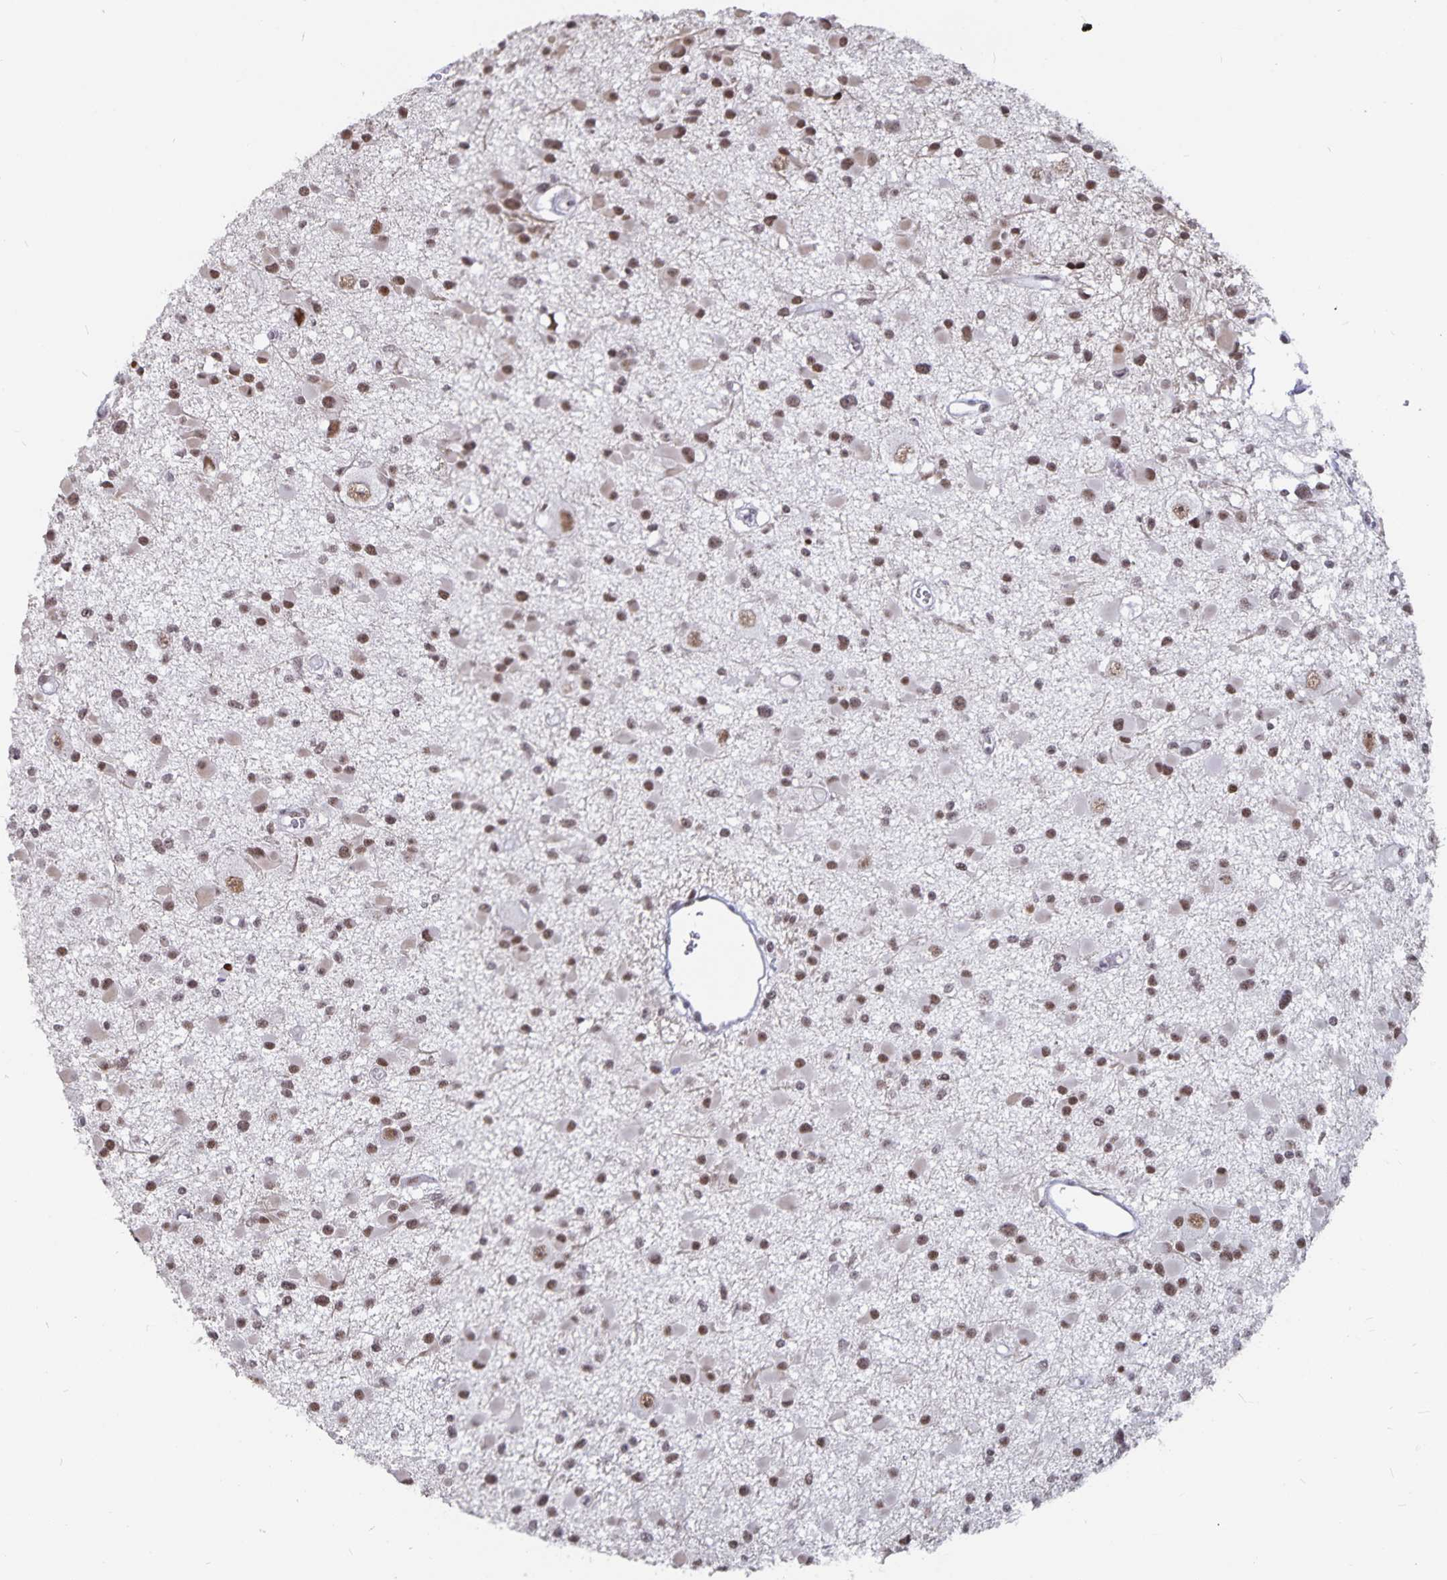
{"staining": {"intensity": "moderate", "quantity": ">75%", "location": "nuclear"}, "tissue": "glioma", "cell_type": "Tumor cells", "image_type": "cancer", "snomed": [{"axis": "morphology", "description": "Glioma, malignant, High grade"}, {"axis": "topography", "description": "Brain"}], "caption": "Immunohistochemistry of malignant glioma (high-grade) displays medium levels of moderate nuclear expression in about >75% of tumor cells.", "gene": "PBX2", "patient": {"sex": "male", "age": 54}}